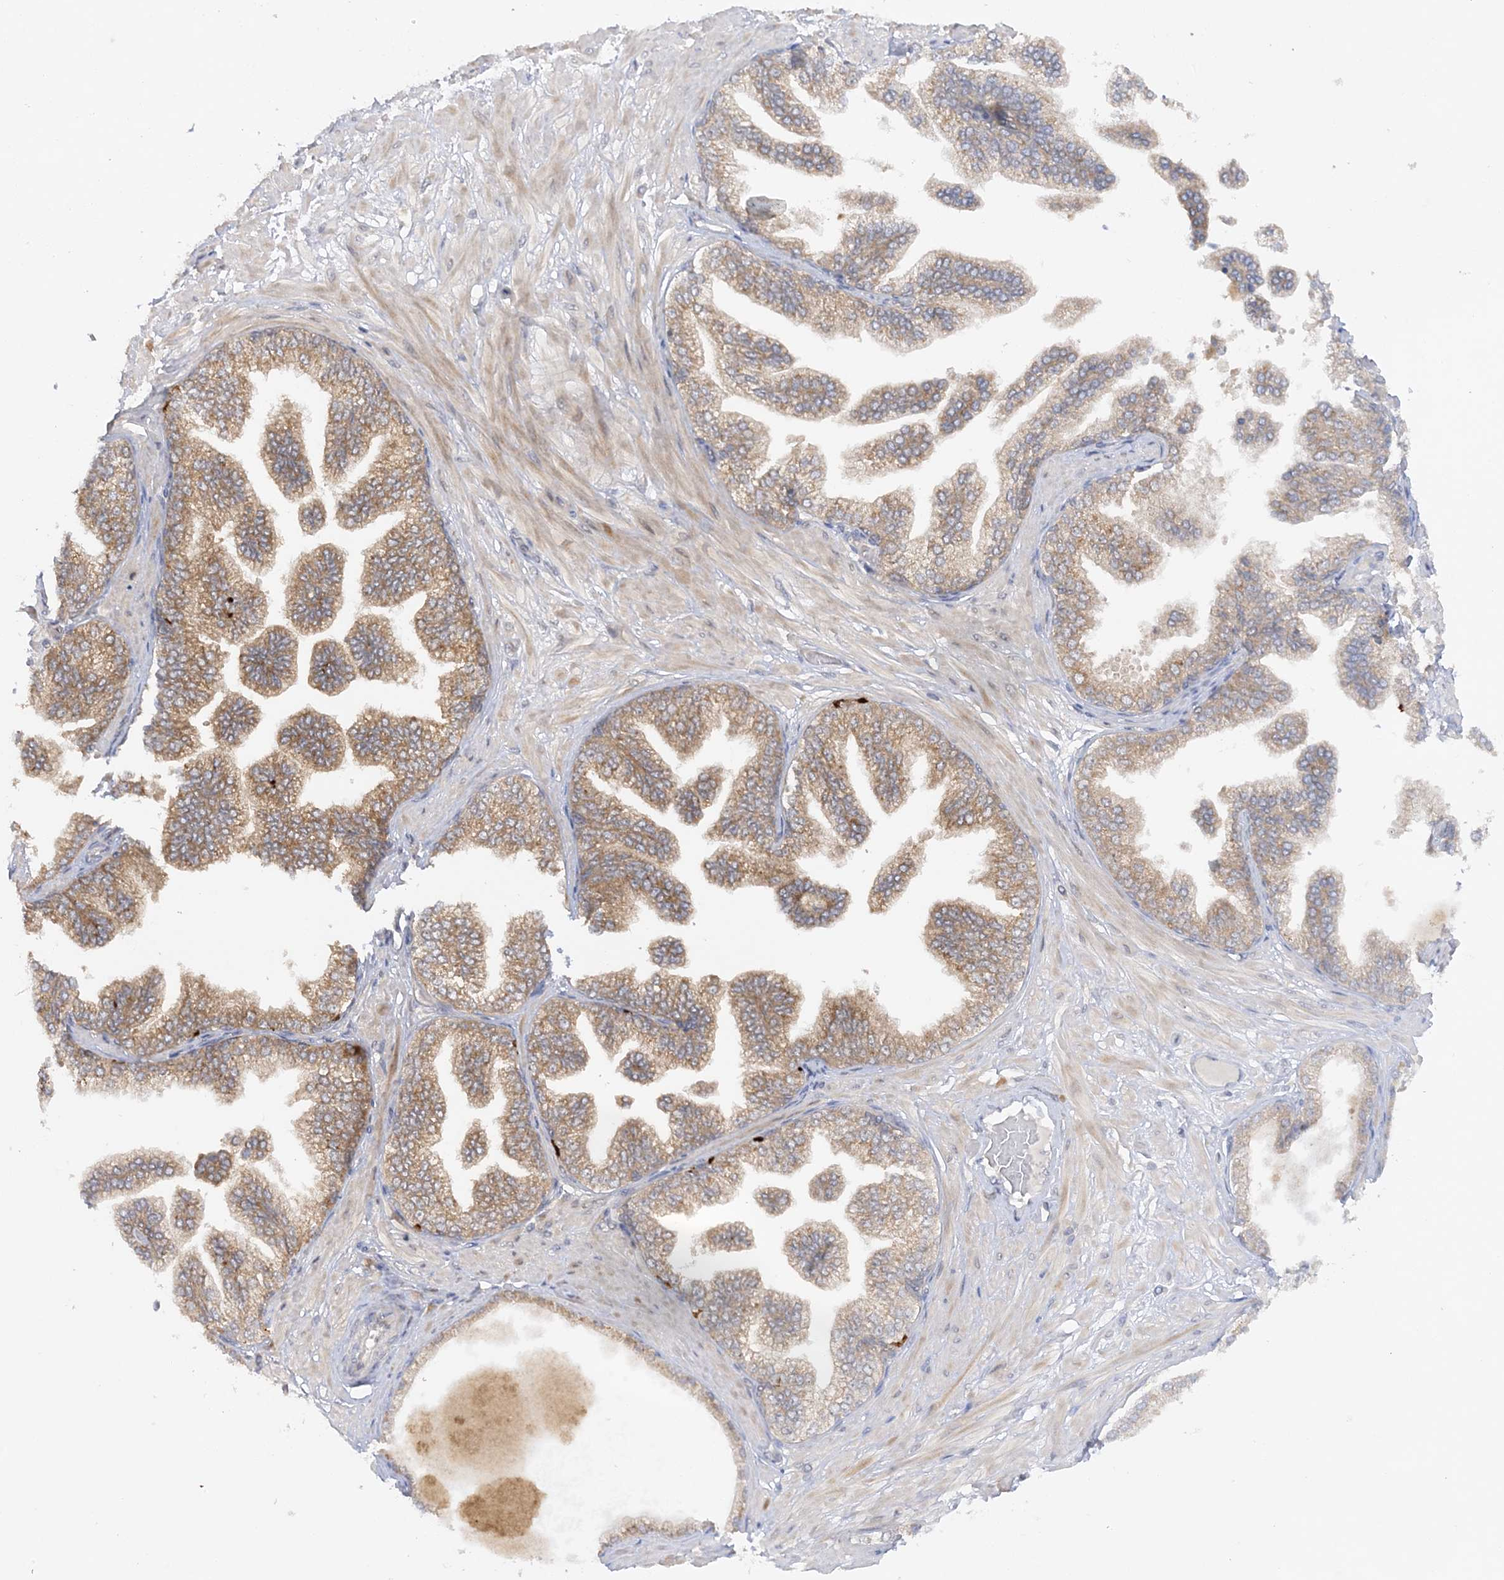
{"staining": {"intensity": "weak", "quantity": "<25%", "location": "cytoplasmic/membranous"}, "tissue": "adipose tissue", "cell_type": "Adipocytes", "image_type": "normal", "snomed": [{"axis": "morphology", "description": "Normal tissue, NOS"}, {"axis": "morphology", "description": "Adenocarcinoma, Low grade"}, {"axis": "topography", "description": "Prostate"}, {"axis": "topography", "description": "Peripheral nerve tissue"}], "caption": "Immunohistochemistry photomicrograph of unremarkable human adipose tissue stained for a protein (brown), which demonstrates no expression in adipocytes.", "gene": "MMADHC", "patient": {"sex": "male", "age": 63}}